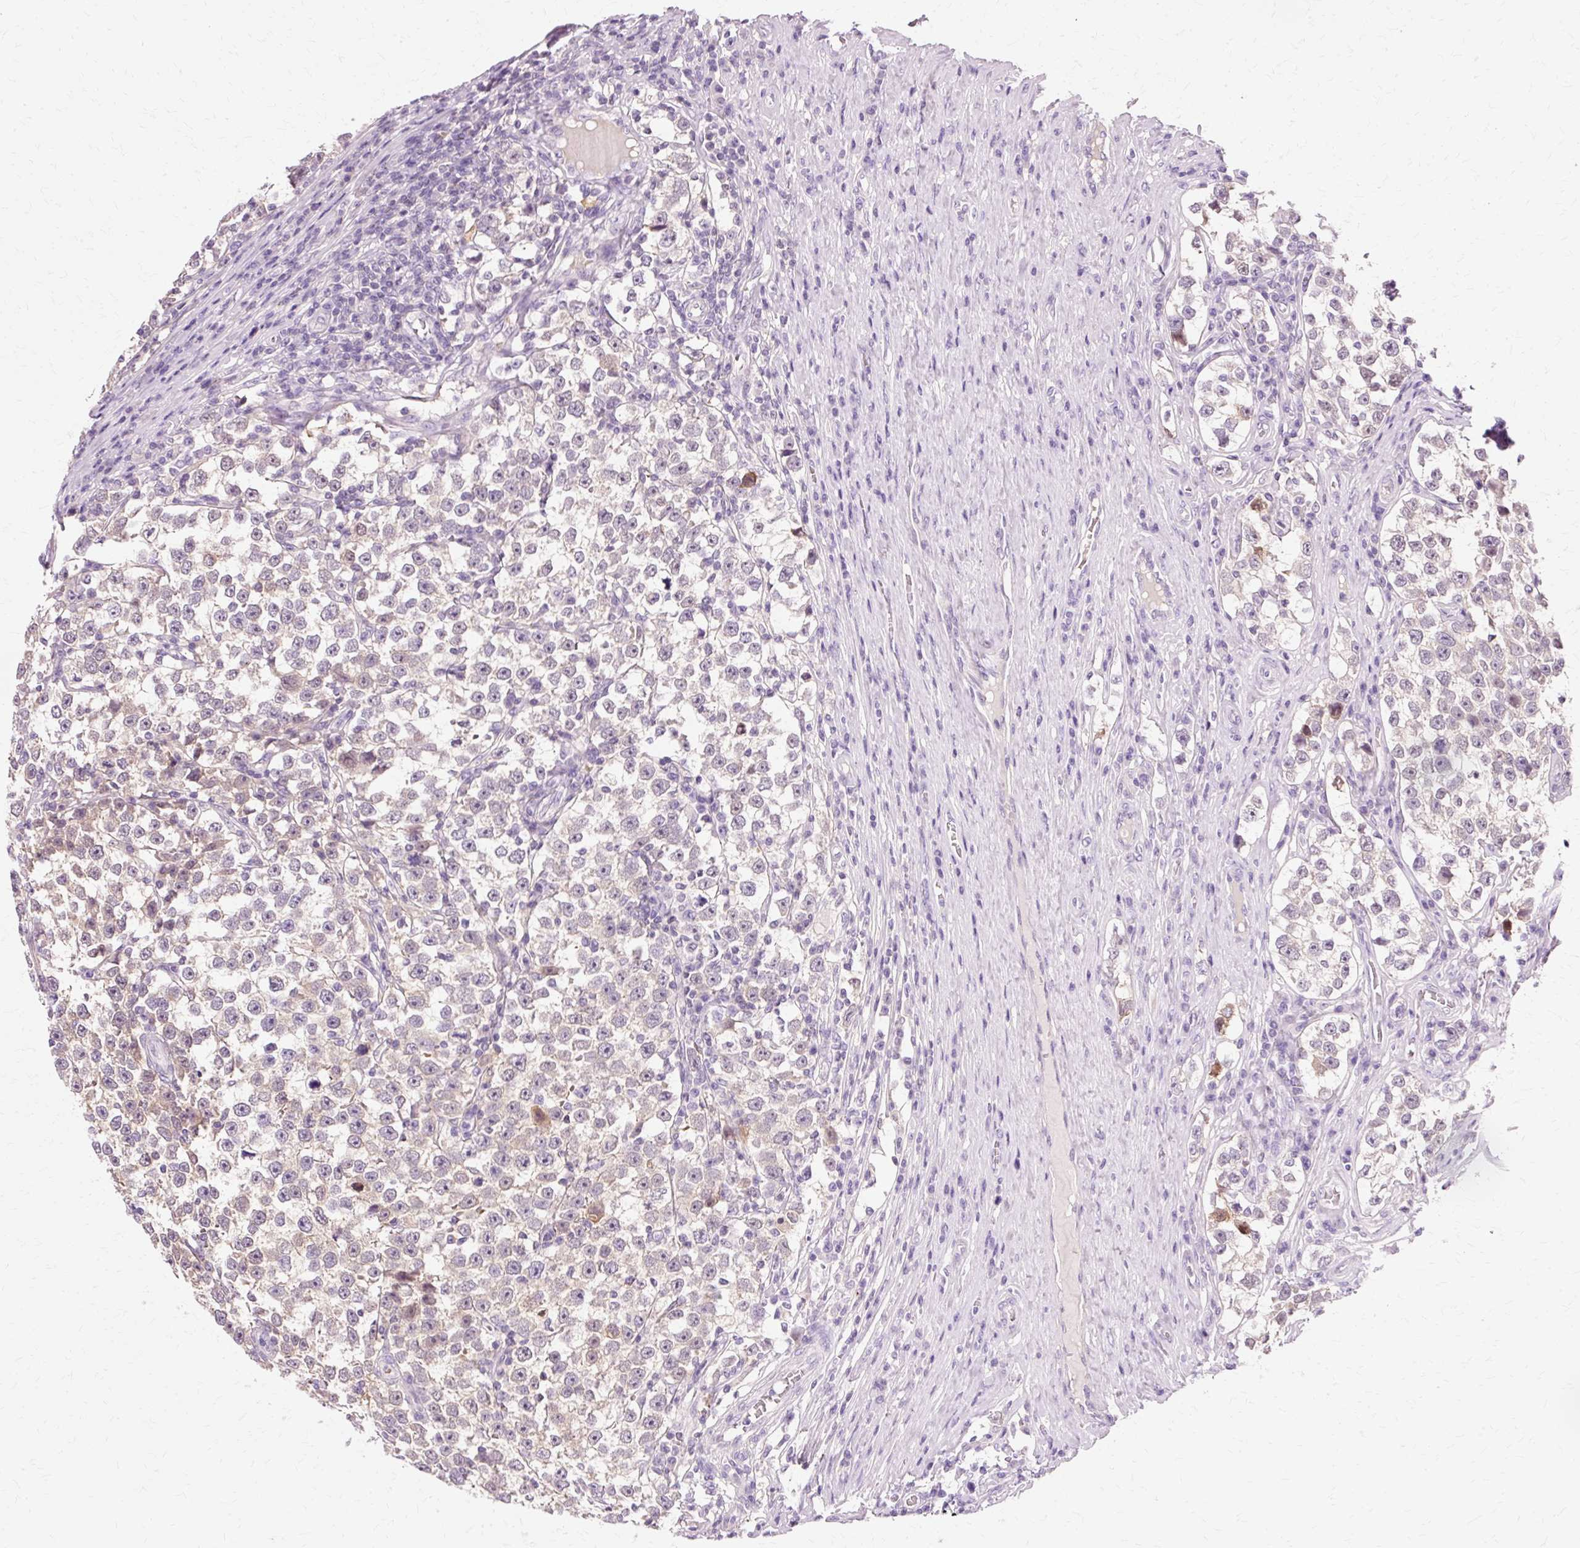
{"staining": {"intensity": "negative", "quantity": "none", "location": "none"}, "tissue": "testis cancer", "cell_type": "Tumor cells", "image_type": "cancer", "snomed": [{"axis": "morphology", "description": "Normal tissue, NOS"}, {"axis": "morphology", "description": "Seminoma, NOS"}, {"axis": "topography", "description": "Testis"}], "caption": "DAB (3,3'-diaminobenzidine) immunohistochemical staining of testis cancer reveals no significant expression in tumor cells.", "gene": "VN1R2", "patient": {"sex": "male", "age": 43}}